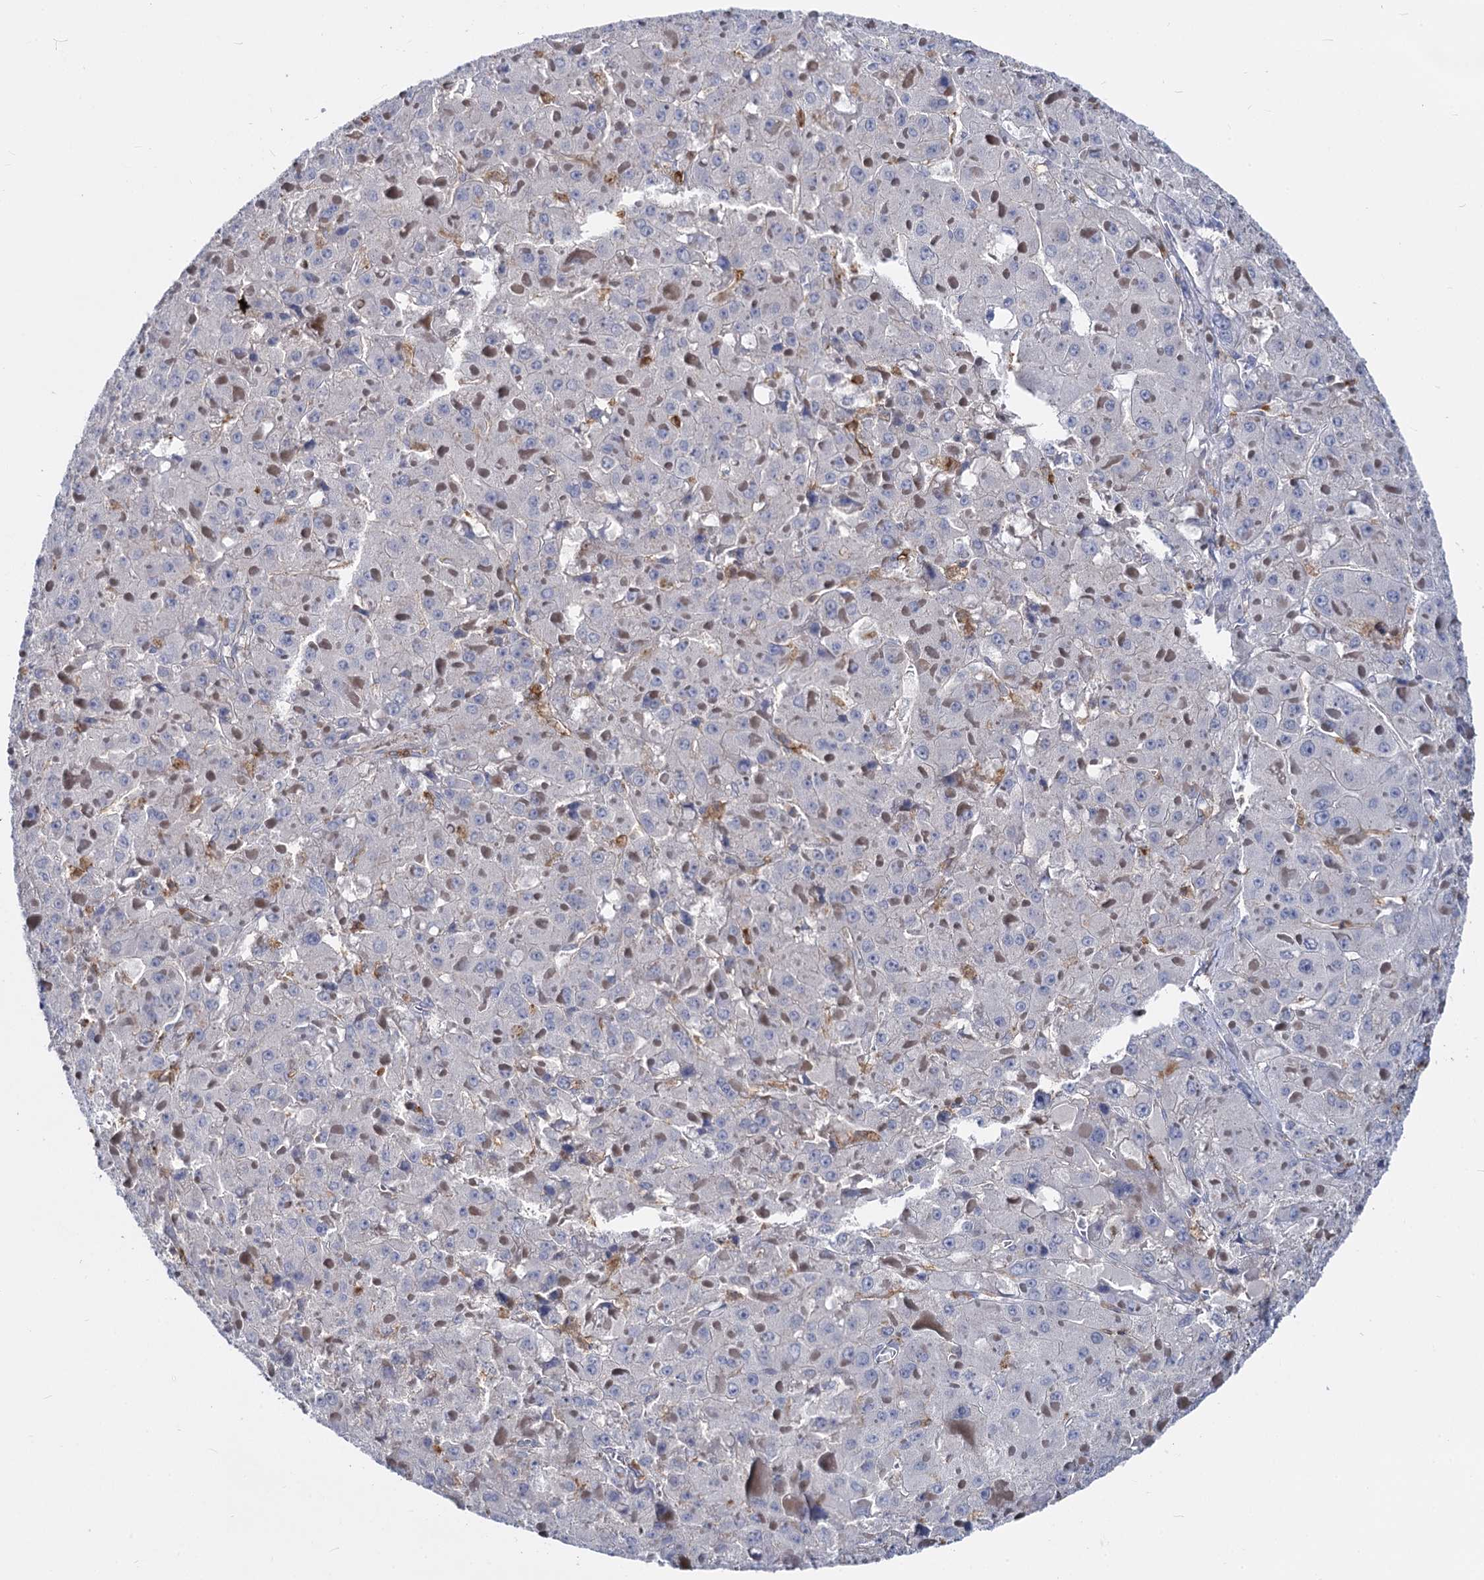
{"staining": {"intensity": "negative", "quantity": "none", "location": "none"}, "tissue": "liver cancer", "cell_type": "Tumor cells", "image_type": "cancer", "snomed": [{"axis": "morphology", "description": "Carcinoma, Hepatocellular, NOS"}, {"axis": "topography", "description": "Liver"}], "caption": "Tumor cells show no significant protein expression in hepatocellular carcinoma (liver).", "gene": "RHOG", "patient": {"sex": "female", "age": 73}}